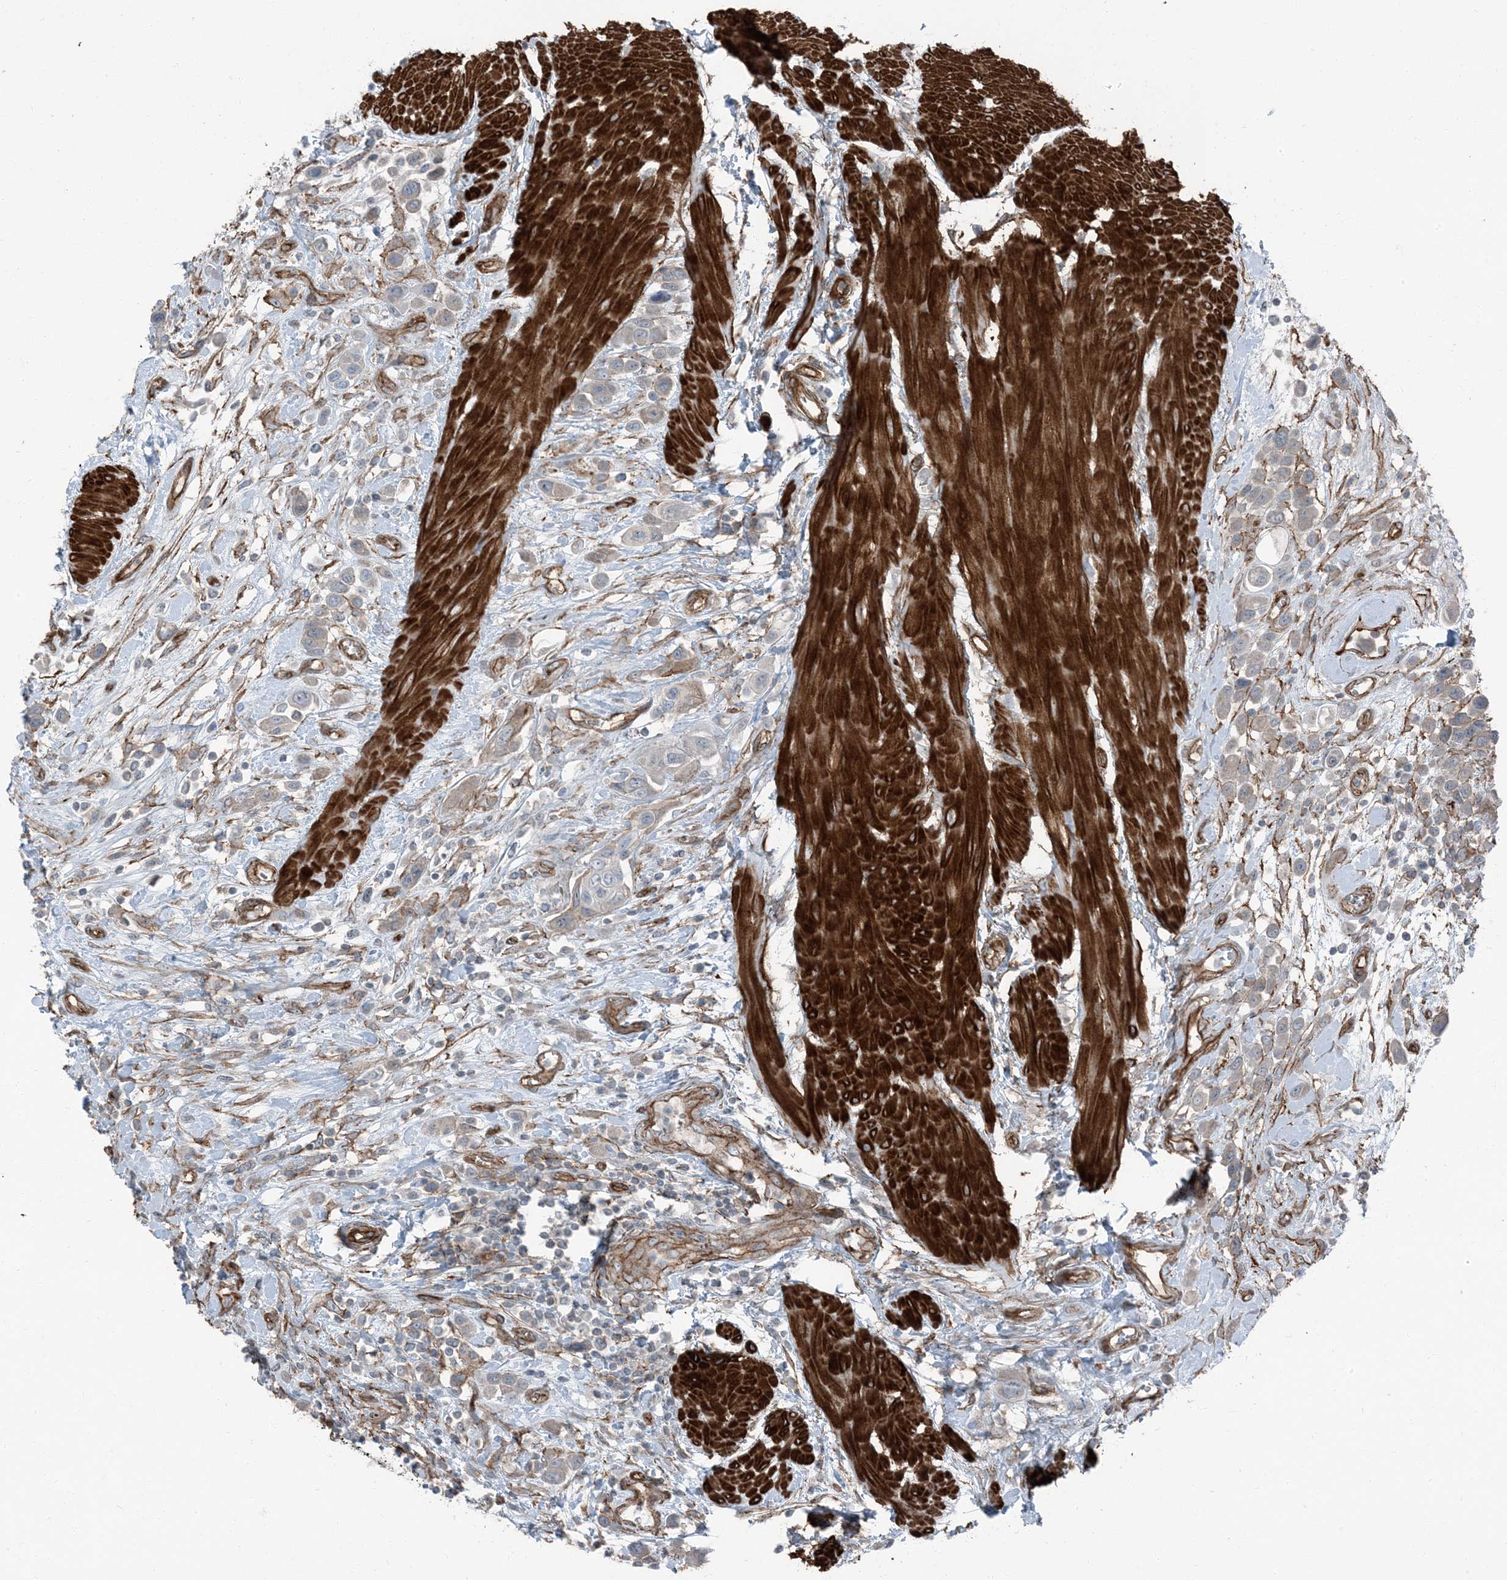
{"staining": {"intensity": "negative", "quantity": "none", "location": "none"}, "tissue": "urothelial cancer", "cell_type": "Tumor cells", "image_type": "cancer", "snomed": [{"axis": "morphology", "description": "Urothelial carcinoma, High grade"}, {"axis": "topography", "description": "Urinary bladder"}], "caption": "A histopathology image of human urothelial cancer is negative for staining in tumor cells.", "gene": "ZFP90", "patient": {"sex": "male", "age": 50}}